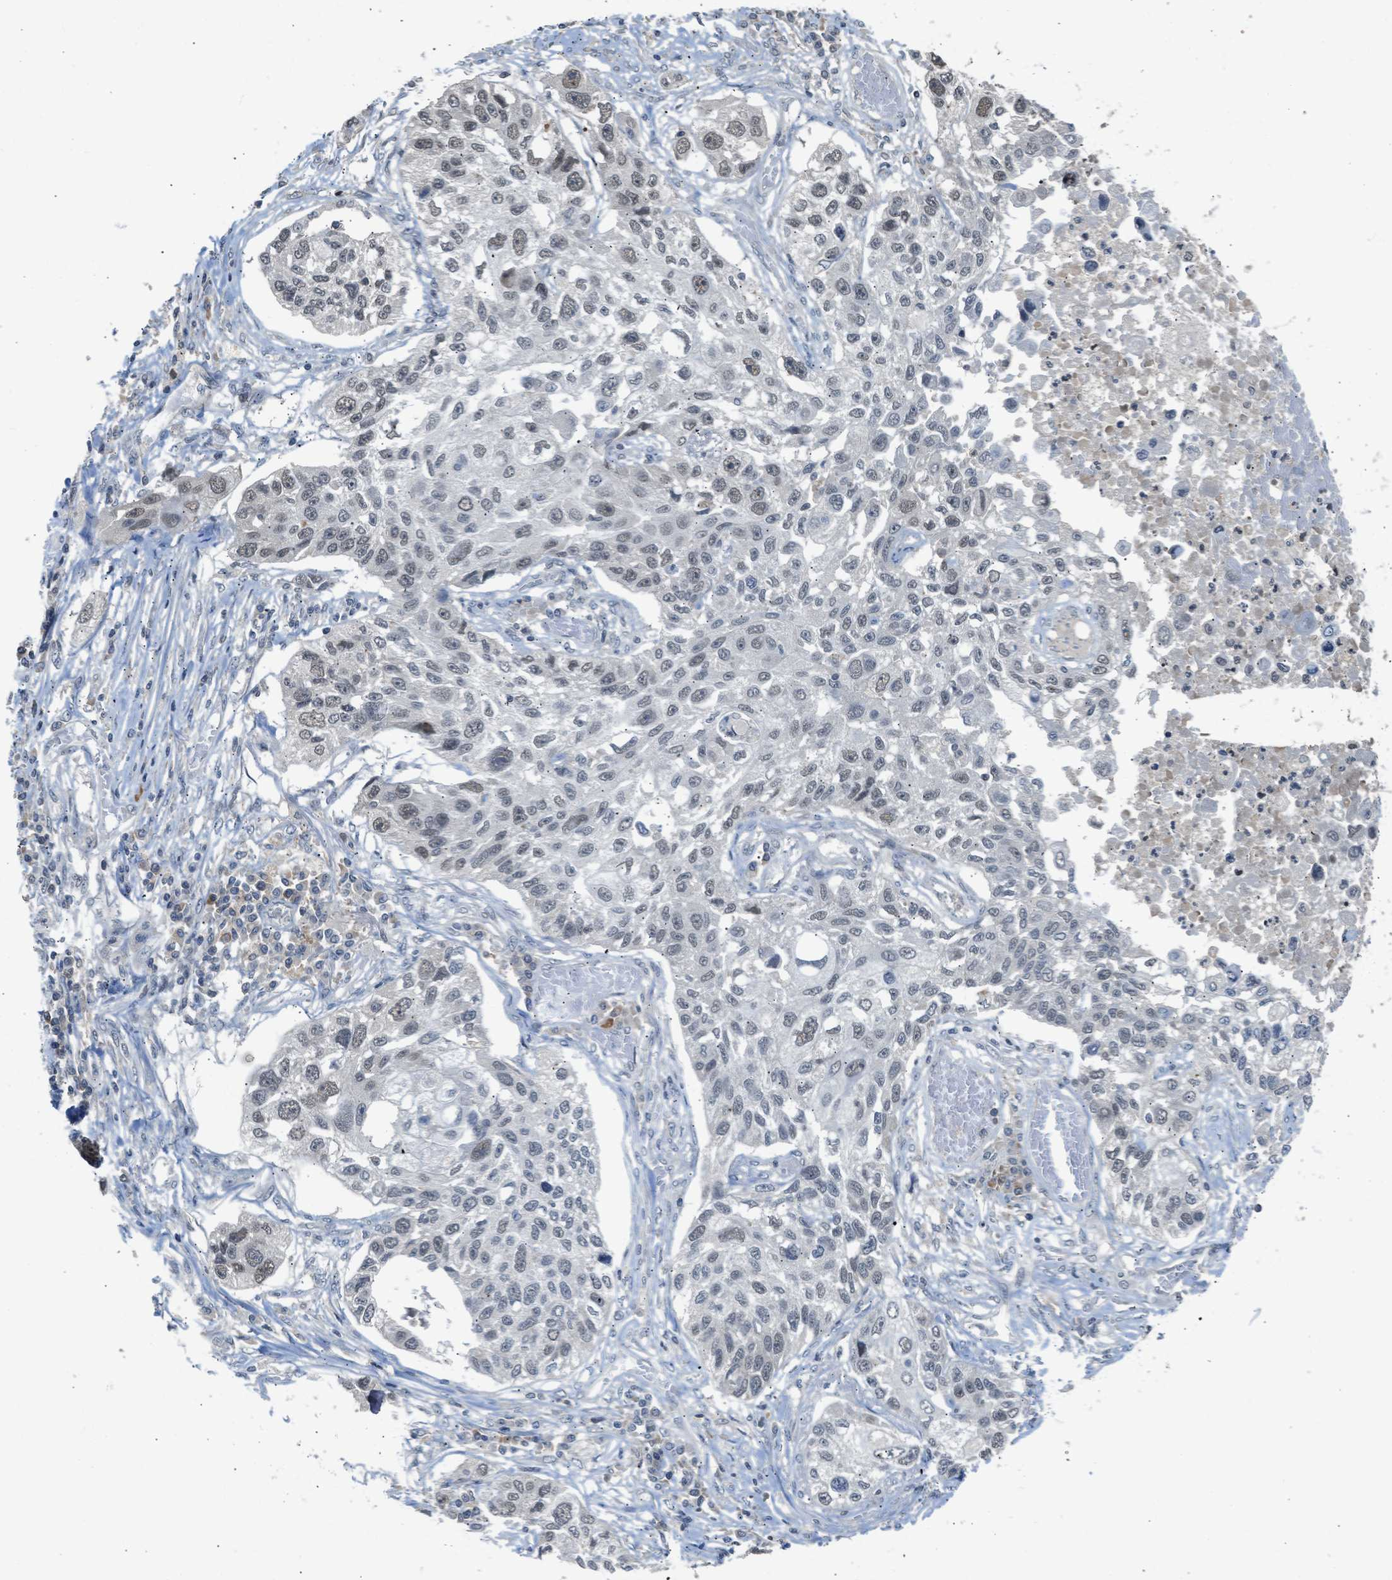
{"staining": {"intensity": "weak", "quantity": "<25%", "location": "nuclear"}, "tissue": "lung cancer", "cell_type": "Tumor cells", "image_type": "cancer", "snomed": [{"axis": "morphology", "description": "Squamous cell carcinoma, NOS"}, {"axis": "topography", "description": "Lung"}], "caption": "This micrograph is of lung cancer (squamous cell carcinoma) stained with immunohistochemistry to label a protein in brown with the nuclei are counter-stained blue. There is no staining in tumor cells. Nuclei are stained in blue.", "gene": "TTBK2", "patient": {"sex": "male", "age": 71}}